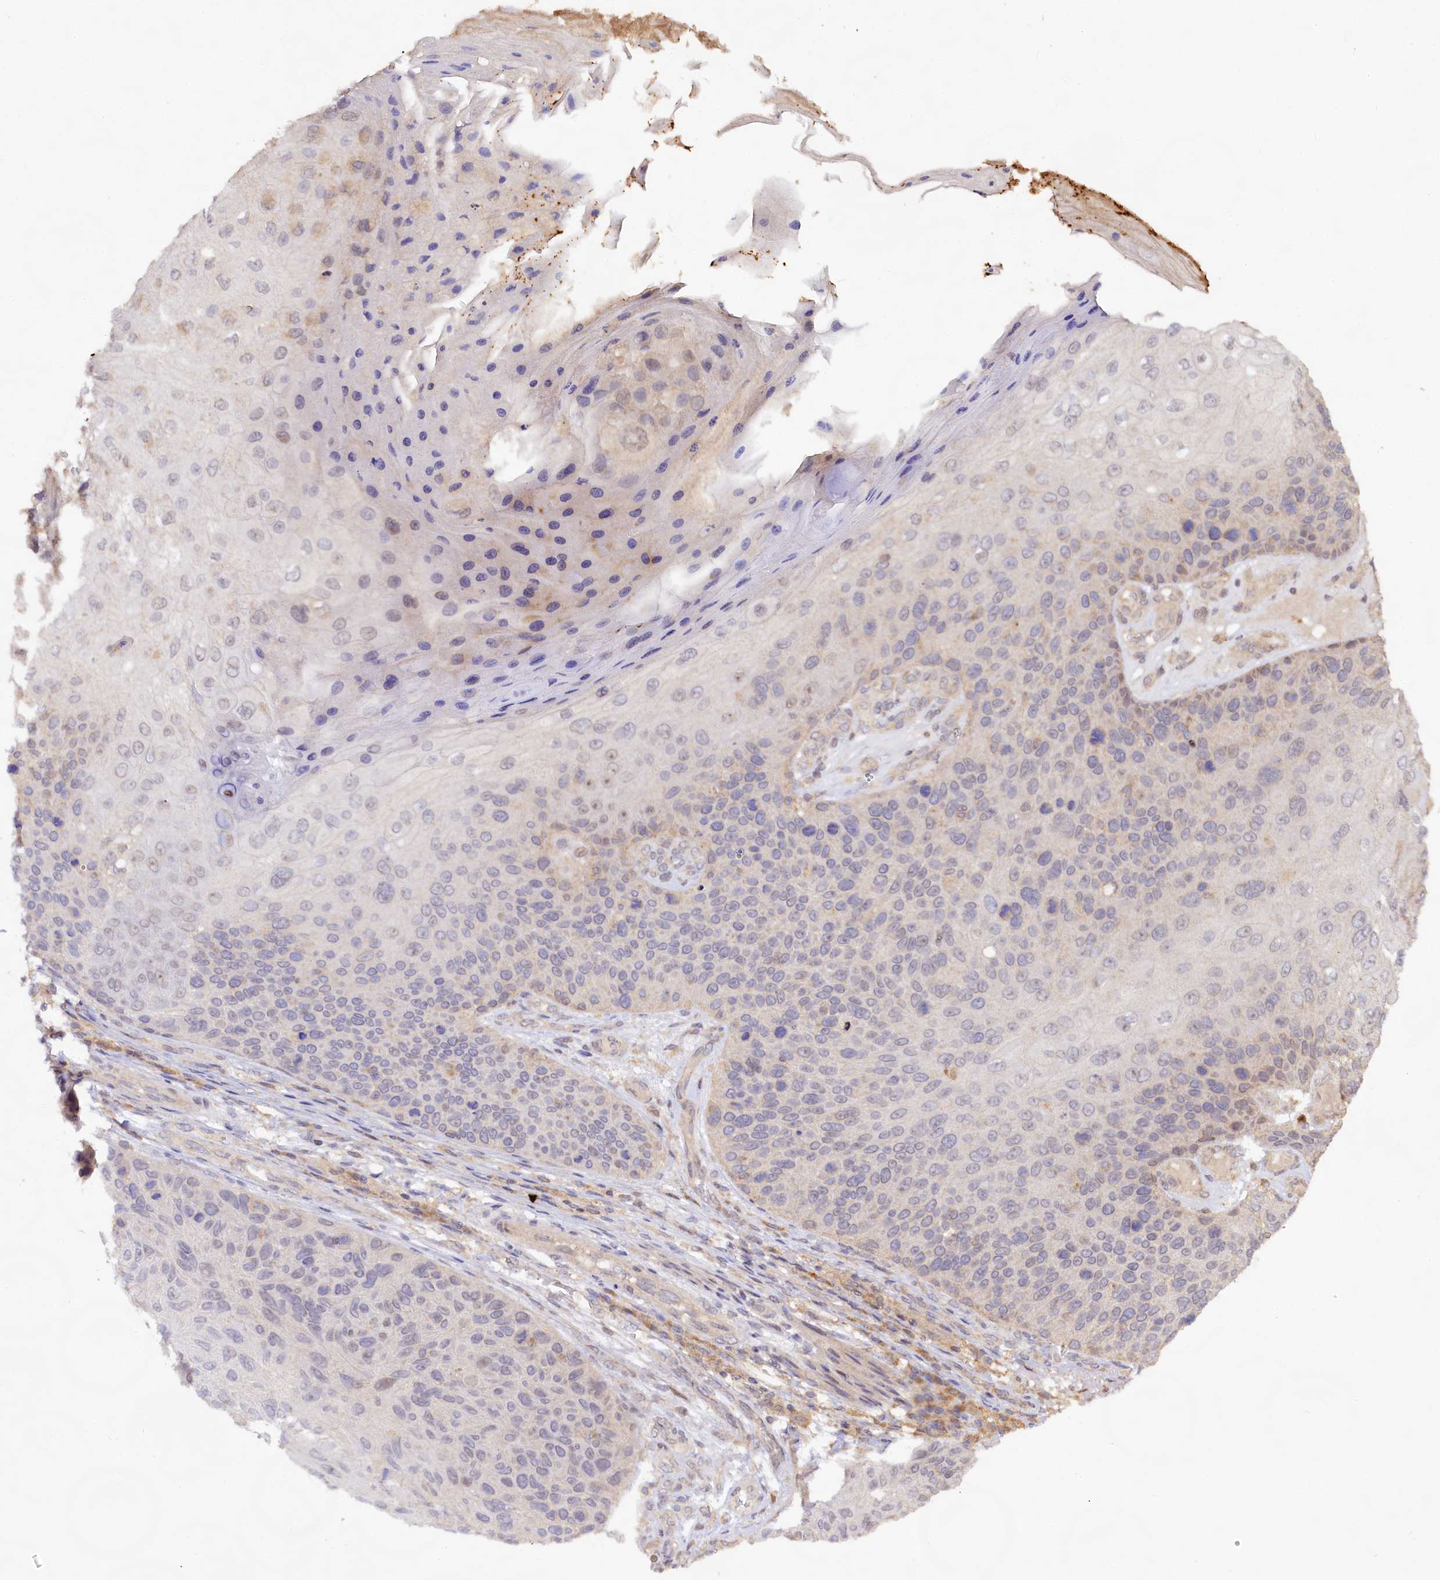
{"staining": {"intensity": "negative", "quantity": "none", "location": "none"}, "tissue": "skin cancer", "cell_type": "Tumor cells", "image_type": "cancer", "snomed": [{"axis": "morphology", "description": "Squamous cell carcinoma, NOS"}, {"axis": "topography", "description": "Skin"}], "caption": "This is an immunohistochemistry (IHC) image of skin squamous cell carcinoma. There is no staining in tumor cells.", "gene": "RRP8", "patient": {"sex": "female", "age": 88}}